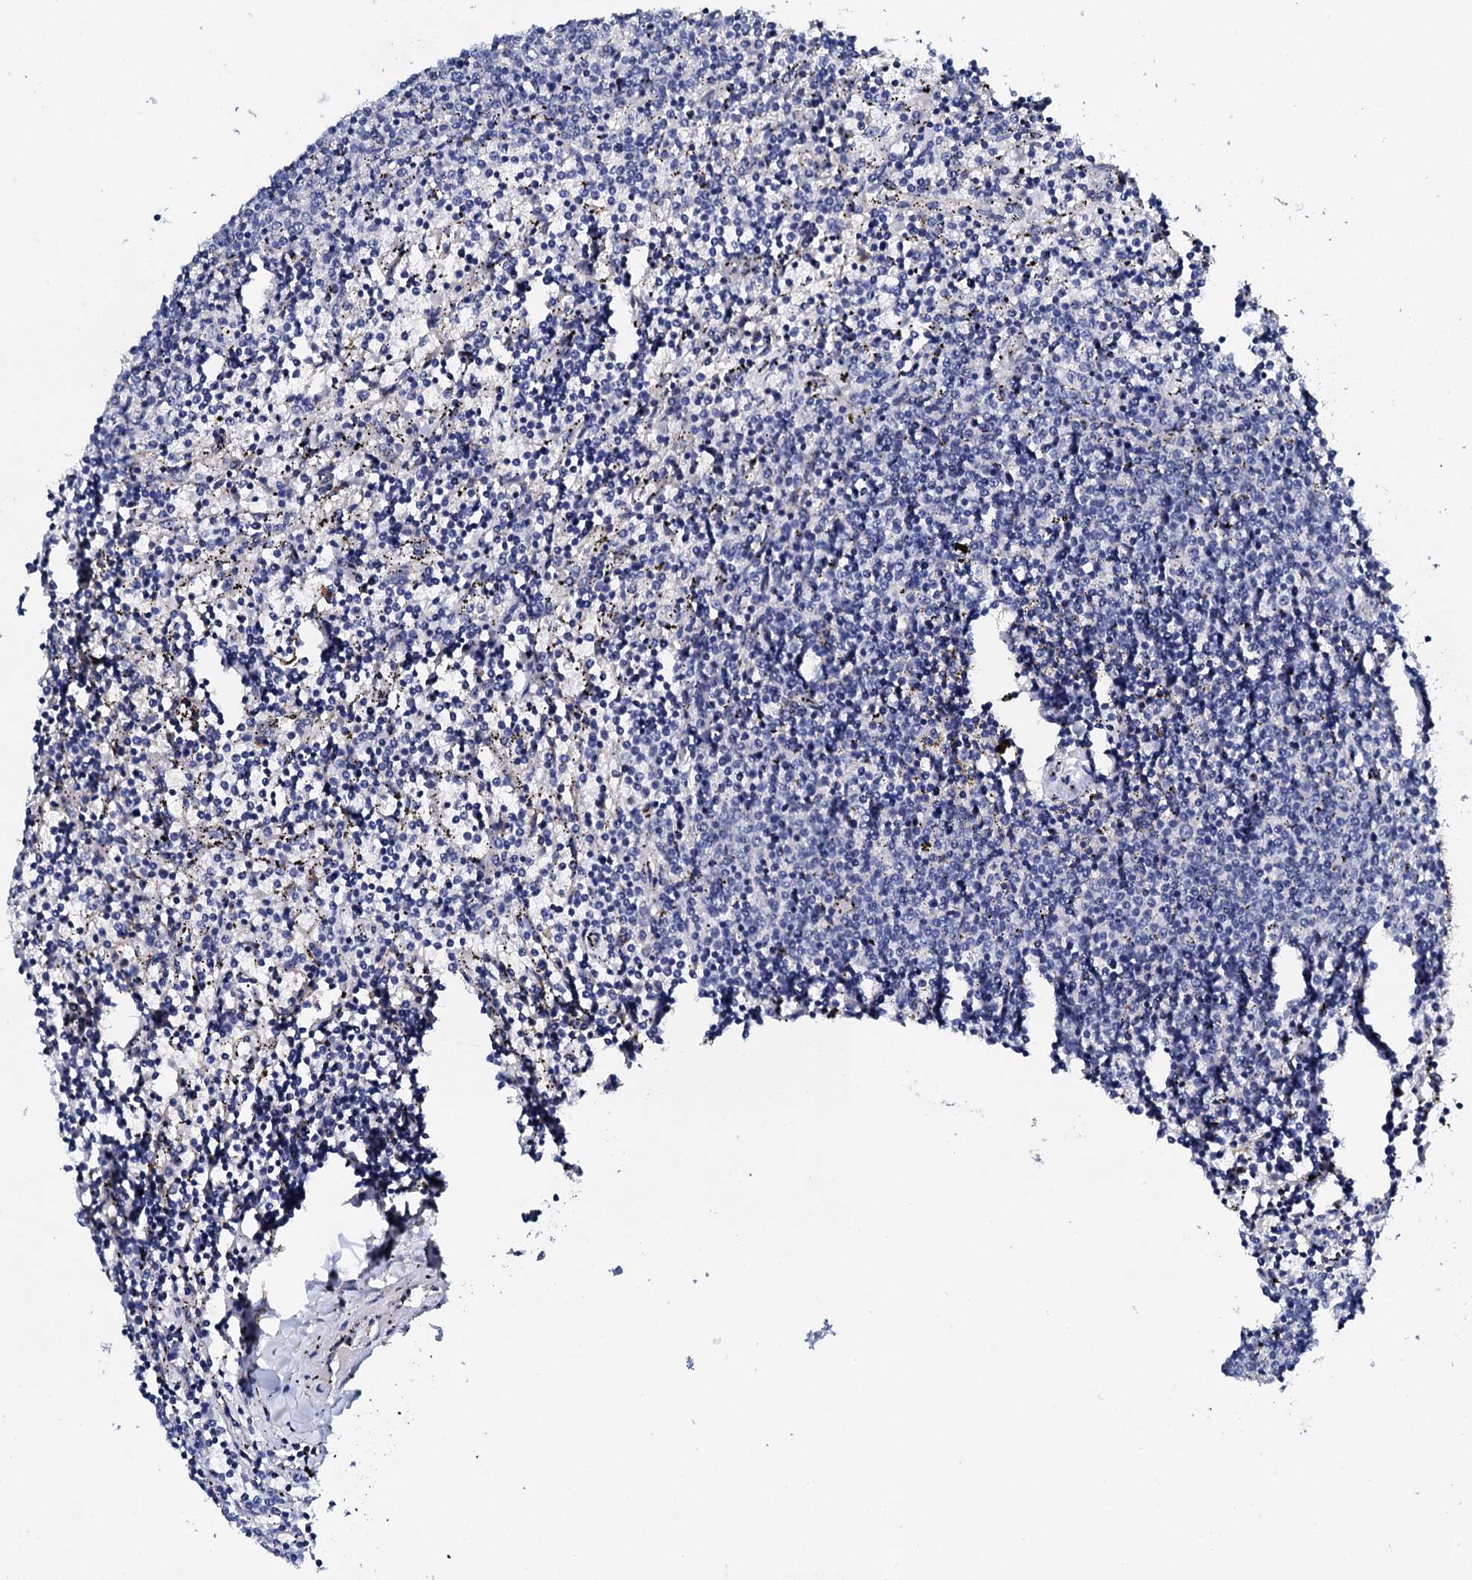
{"staining": {"intensity": "negative", "quantity": "none", "location": "none"}, "tissue": "lymphoma", "cell_type": "Tumor cells", "image_type": "cancer", "snomed": [{"axis": "morphology", "description": "Malignant lymphoma, non-Hodgkin's type, Low grade"}, {"axis": "topography", "description": "Spleen"}], "caption": "DAB (3,3'-diaminobenzidine) immunohistochemical staining of low-grade malignant lymphoma, non-Hodgkin's type displays no significant expression in tumor cells. The staining is performed using DAB brown chromogen with nuclei counter-stained in using hematoxylin.", "gene": "KLHL32", "patient": {"sex": "female", "age": 50}}